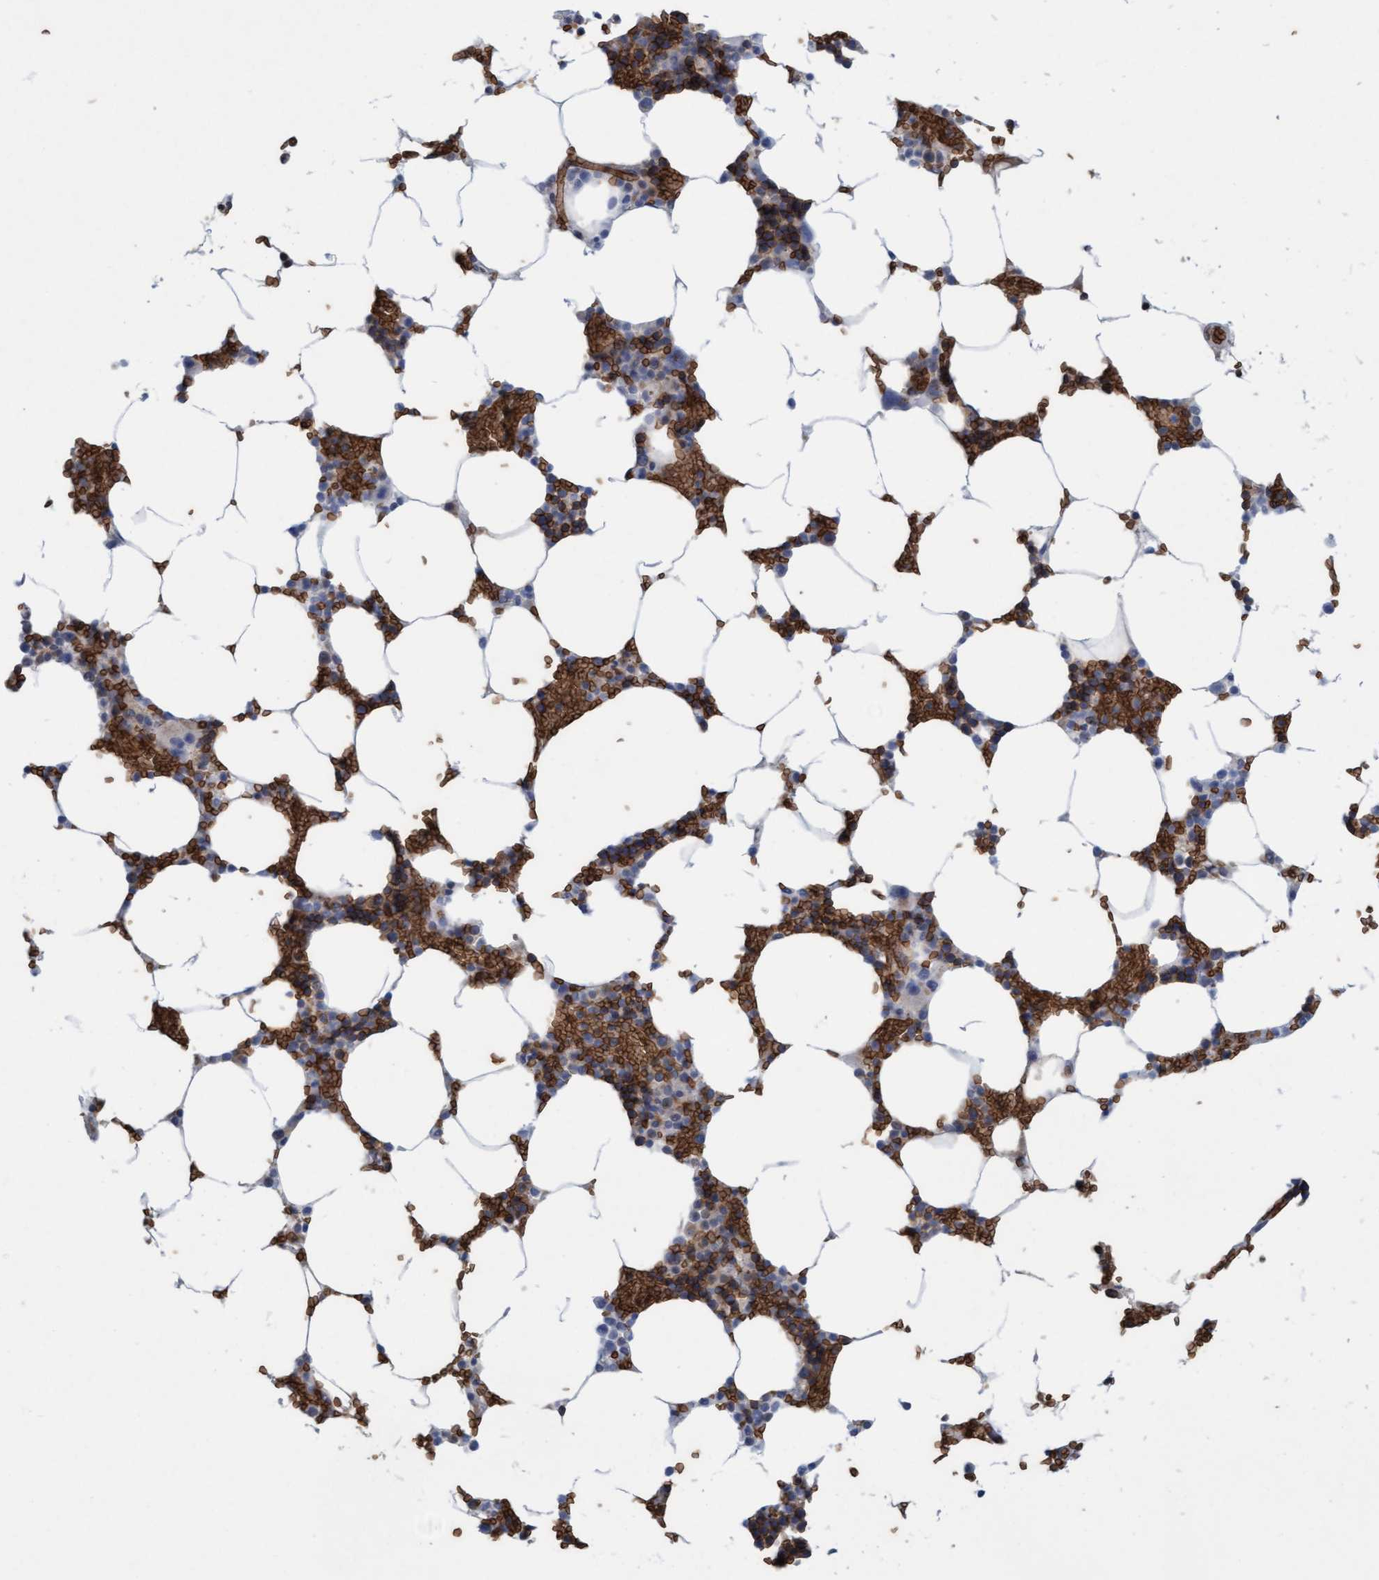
{"staining": {"intensity": "negative", "quantity": "none", "location": "none"}, "tissue": "bone marrow", "cell_type": "Hematopoietic cells", "image_type": "normal", "snomed": [{"axis": "morphology", "description": "Normal tissue, NOS"}, {"axis": "topography", "description": "Bone marrow"}], "caption": "High power microscopy histopathology image of an immunohistochemistry (IHC) micrograph of benign bone marrow, revealing no significant staining in hematopoietic cells. Brightfield microscopy of immunohistochemistry (IHC) stained with DAB (3,3'-diaminobenzidine) (brown) and hematoxylin (blue), captured at high magnification.", "gene": "SPEM2", "patient": {"sex": "male", "age": 70}}